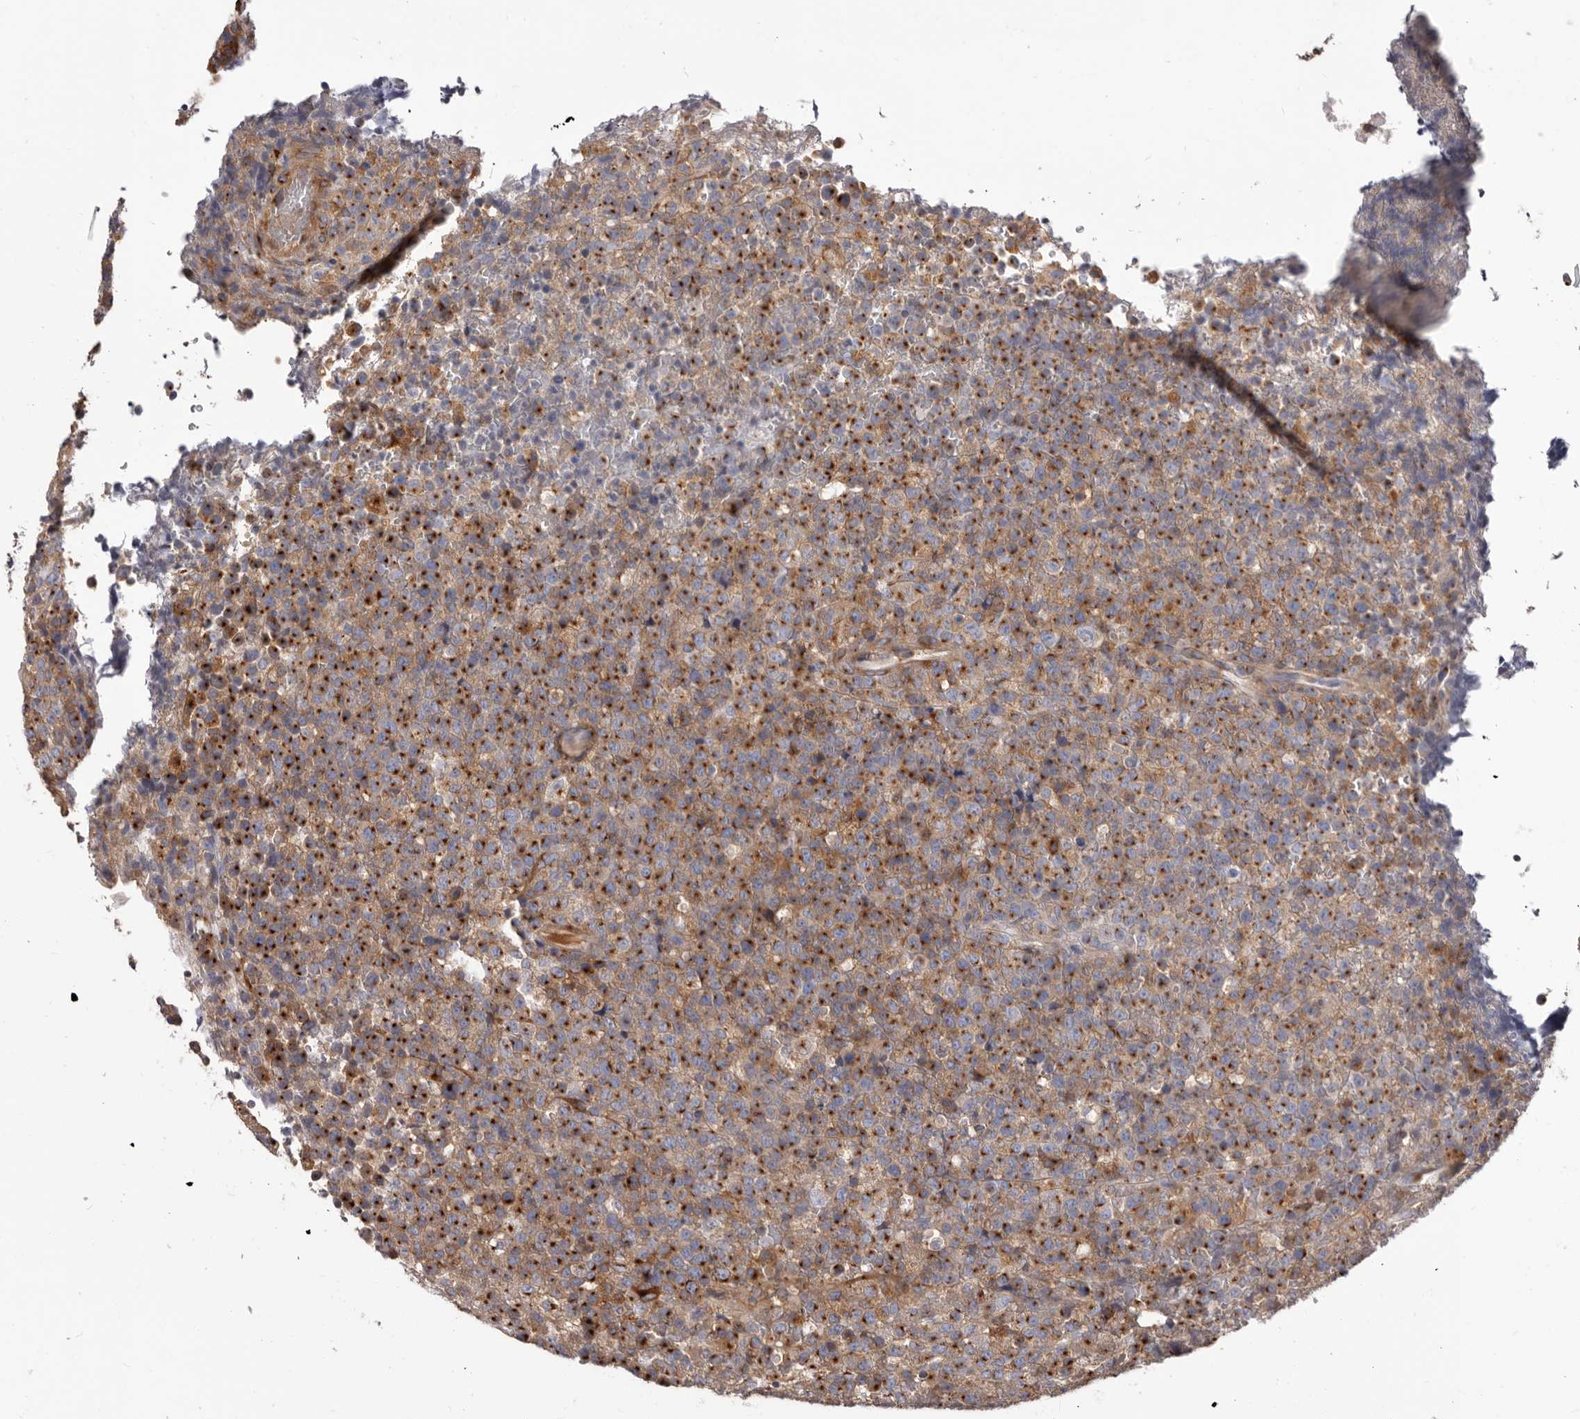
{"staining": {"intensity": "moderate", "quantity": ">75%", "location": "cytoplasmic/membranous"}, "tissue": "lymphoma", "cell_type": "Tumor cells", "image_type": "cancer", "snomed": [{"axis": "morphology", "description": "Malignant lymphoma, non-Hodgkin's type, High grade"}, {"axis": "topography", "description": "Lymph node"}], "caption": "The micrograph exhibits immunohistochemical staining of malignant lymphoma, non-Hodgkin's type (high-grade). There is moderate cytoplasmic/membranous positivity is present in about >75% of tumor cells.", "gene": "NIBAN1", "patient": {"sex": "male", "age": 13}}